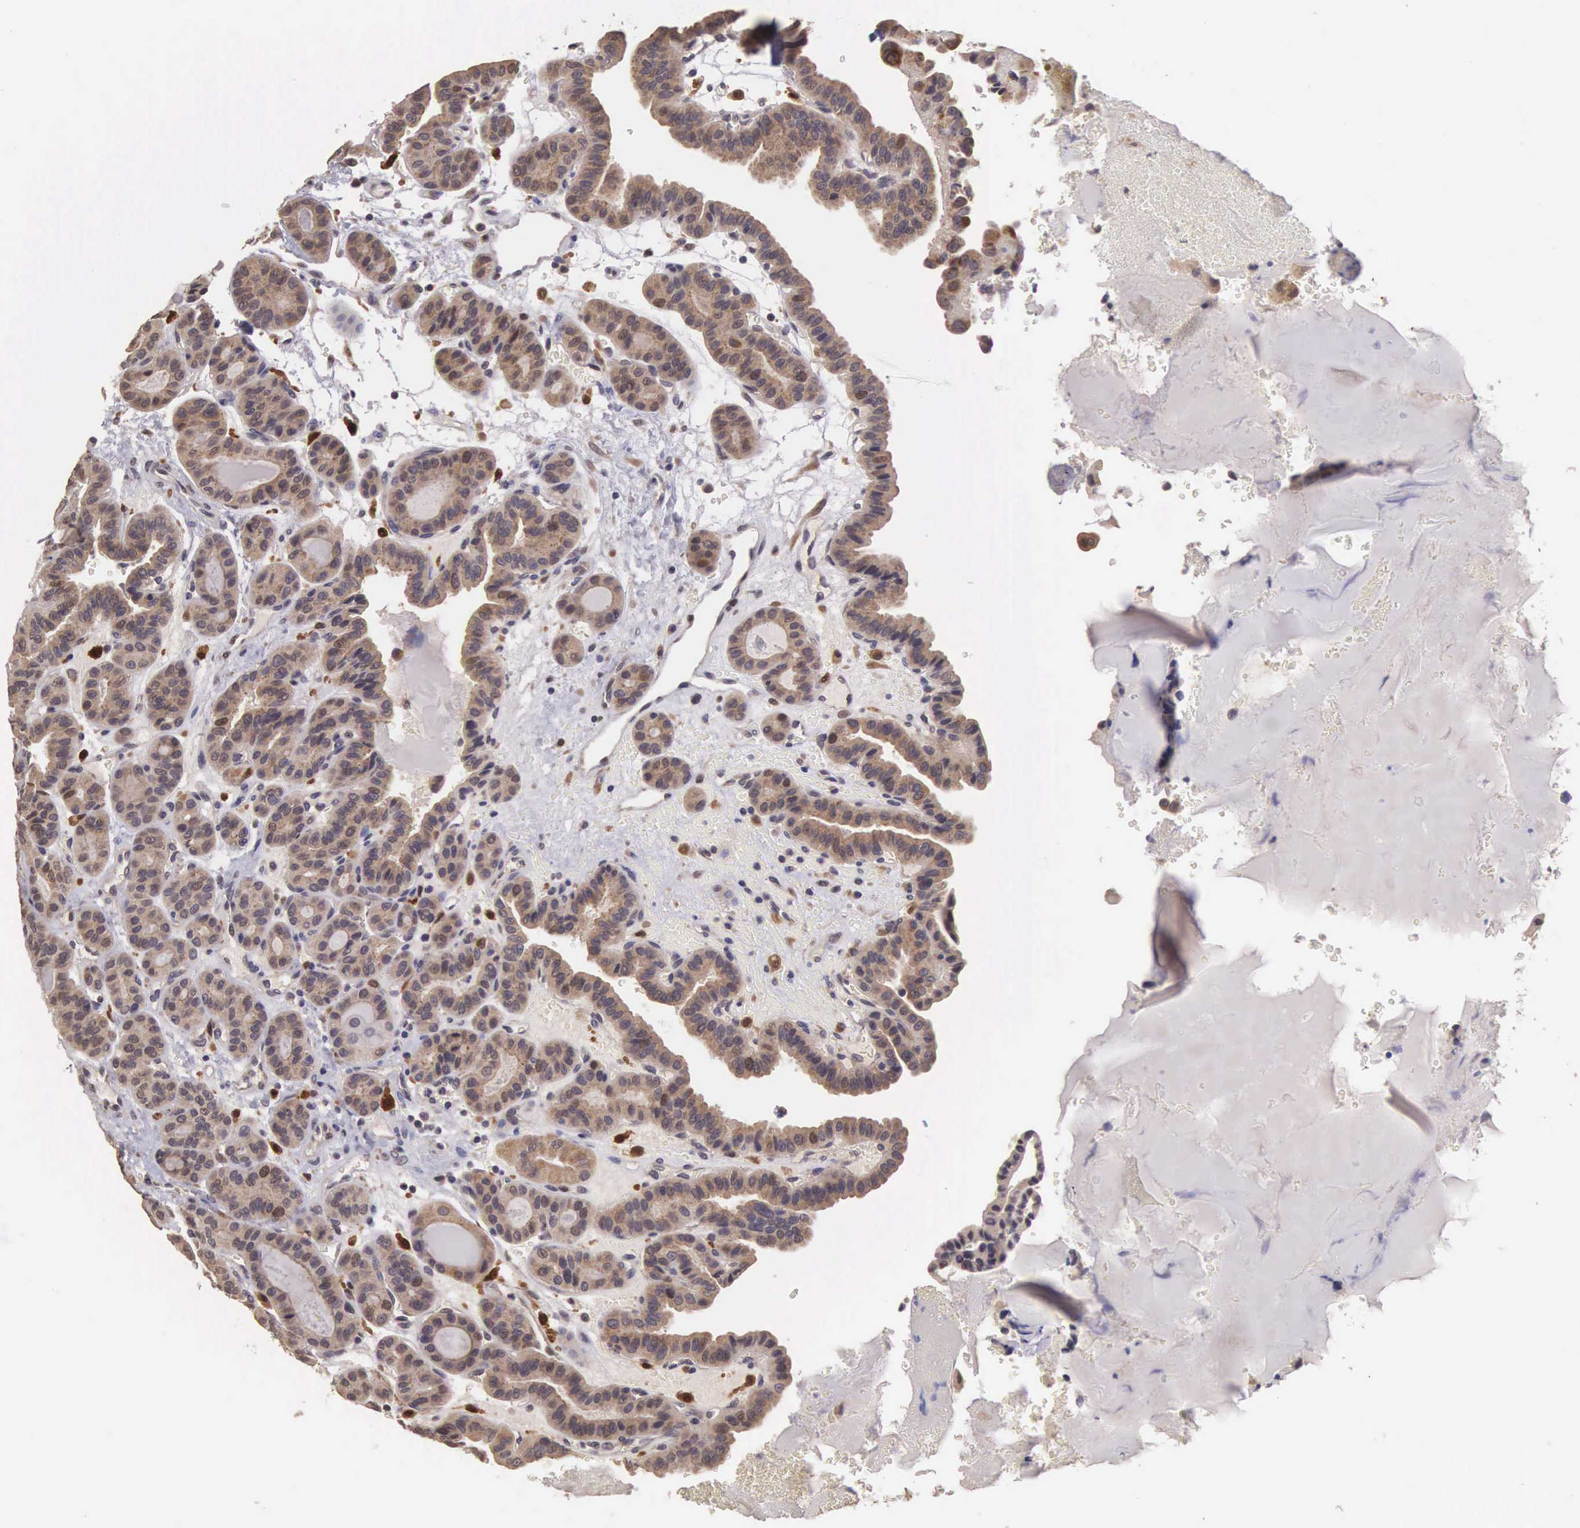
{"staining": {"intensity": "moderate", "quantity": ">75%", "location": "cytoplasmic/membranous"}, "tissue": "thyroid cancer", "cell_type": "Tumor cells", "image_type": "cancer", "snomed": [{"axis": "morphology", "description": "Papillary adenocarcinoma, NOS"}, {"axis": "topography", "description": "Thyroid gland"}], "caption": "Human thyroid cancer (papillary adenocarcinoma) stained for a protein (brown) shows moderate cytoplasmic/membranous positive positivity in about >75% of tumor cells.", "gene": "CDC45", "patient": {"sex": "male", "age": 87}}